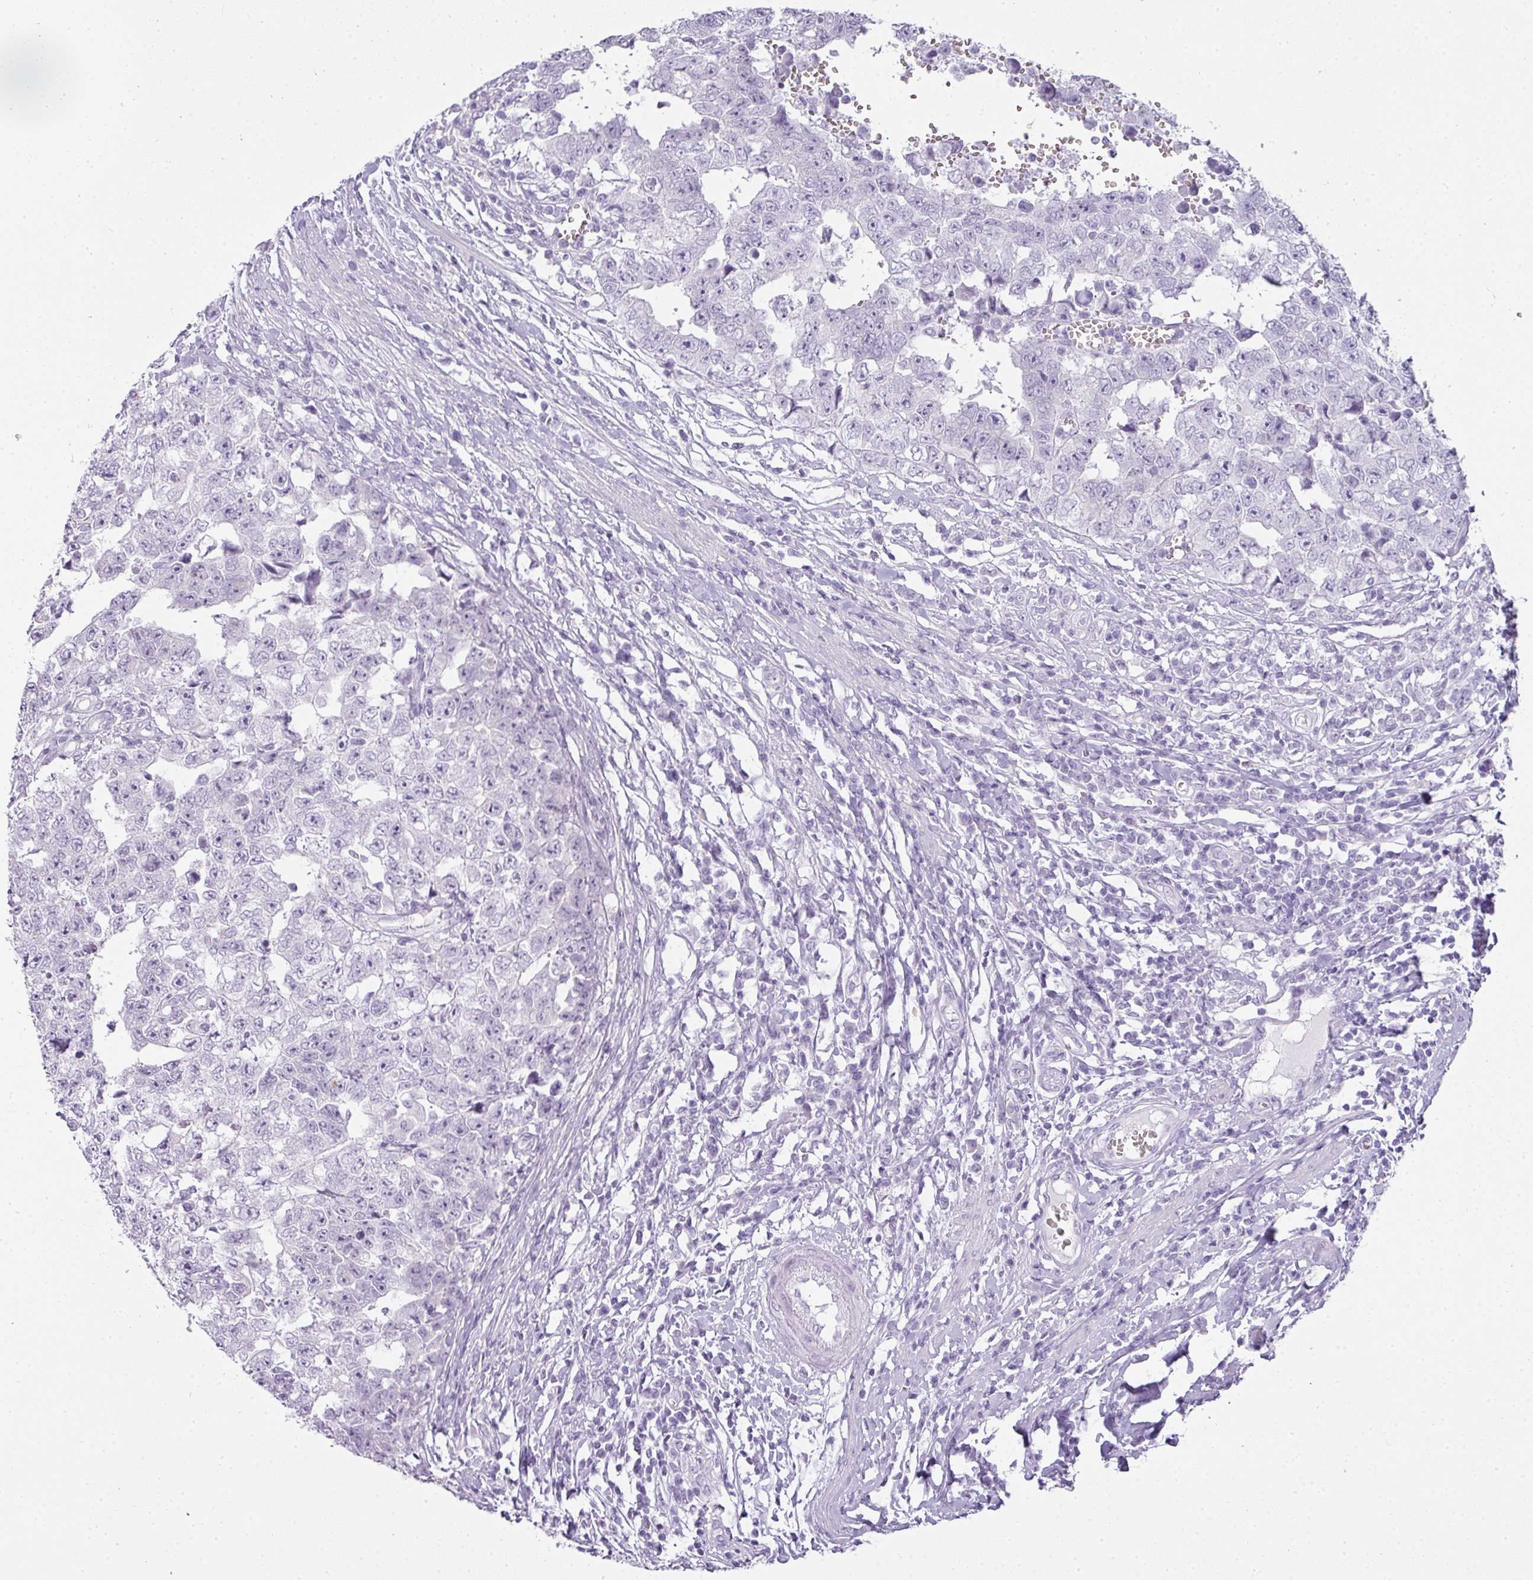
{"staining": {"intensity": "negative", "quantity": "none", "location": "none"}, "tissue": "testis cancer", "cell_type": "Tumor cells", "image_type": "cancer", "snomed": [{"axis": "morphology", "description": "Carcinoma, Embryonal, NOS"}, {"axis": "topography", "description": "Testis"}], "caption": "A high-resolution histopathology image shows immunohistochemistry staining of testis cancer, which demonstrates no significant staining in tumor cells.", "gene": "RBMY1F", "patient": {"sex": "male", "age": 25}}